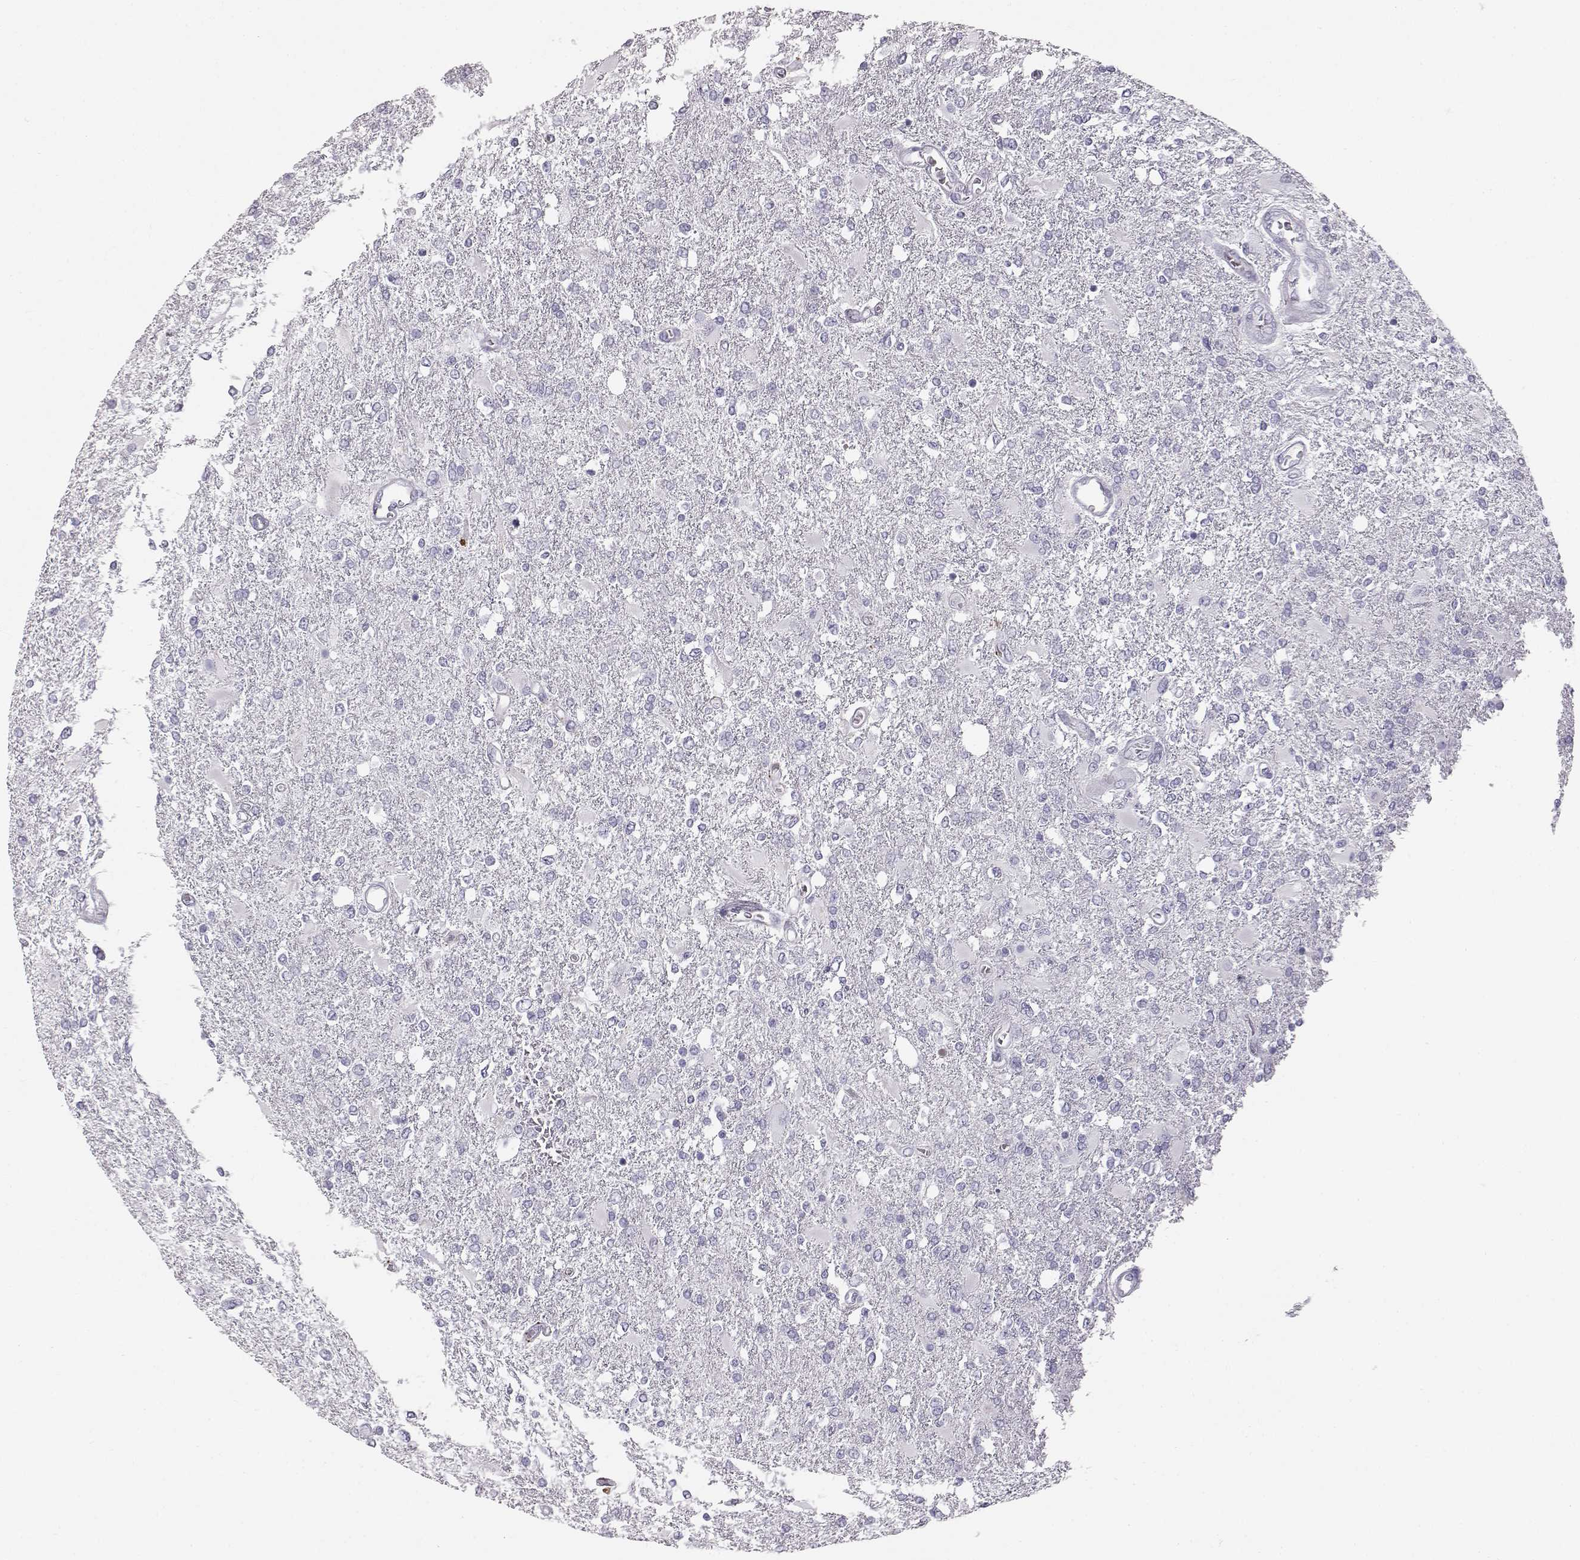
{"staining": {"intensity": "negative", "quantity": "none", "location": "none"}, "tissue": "glioma", "cell_type": "Tumor cells", "image_type": "cancer", "snomed": [{"axis": "morphology", "description": "Glioma, malignant, High grade"}, {"axis": "topography", "description": "Cerebral cortex"}], "caption": "Glioma was stained to show a protein in brown. There is no significant staining in tumor cells.", "gene": "KRTAP16-1", "patient": {"sex": "male", "age": 79}}